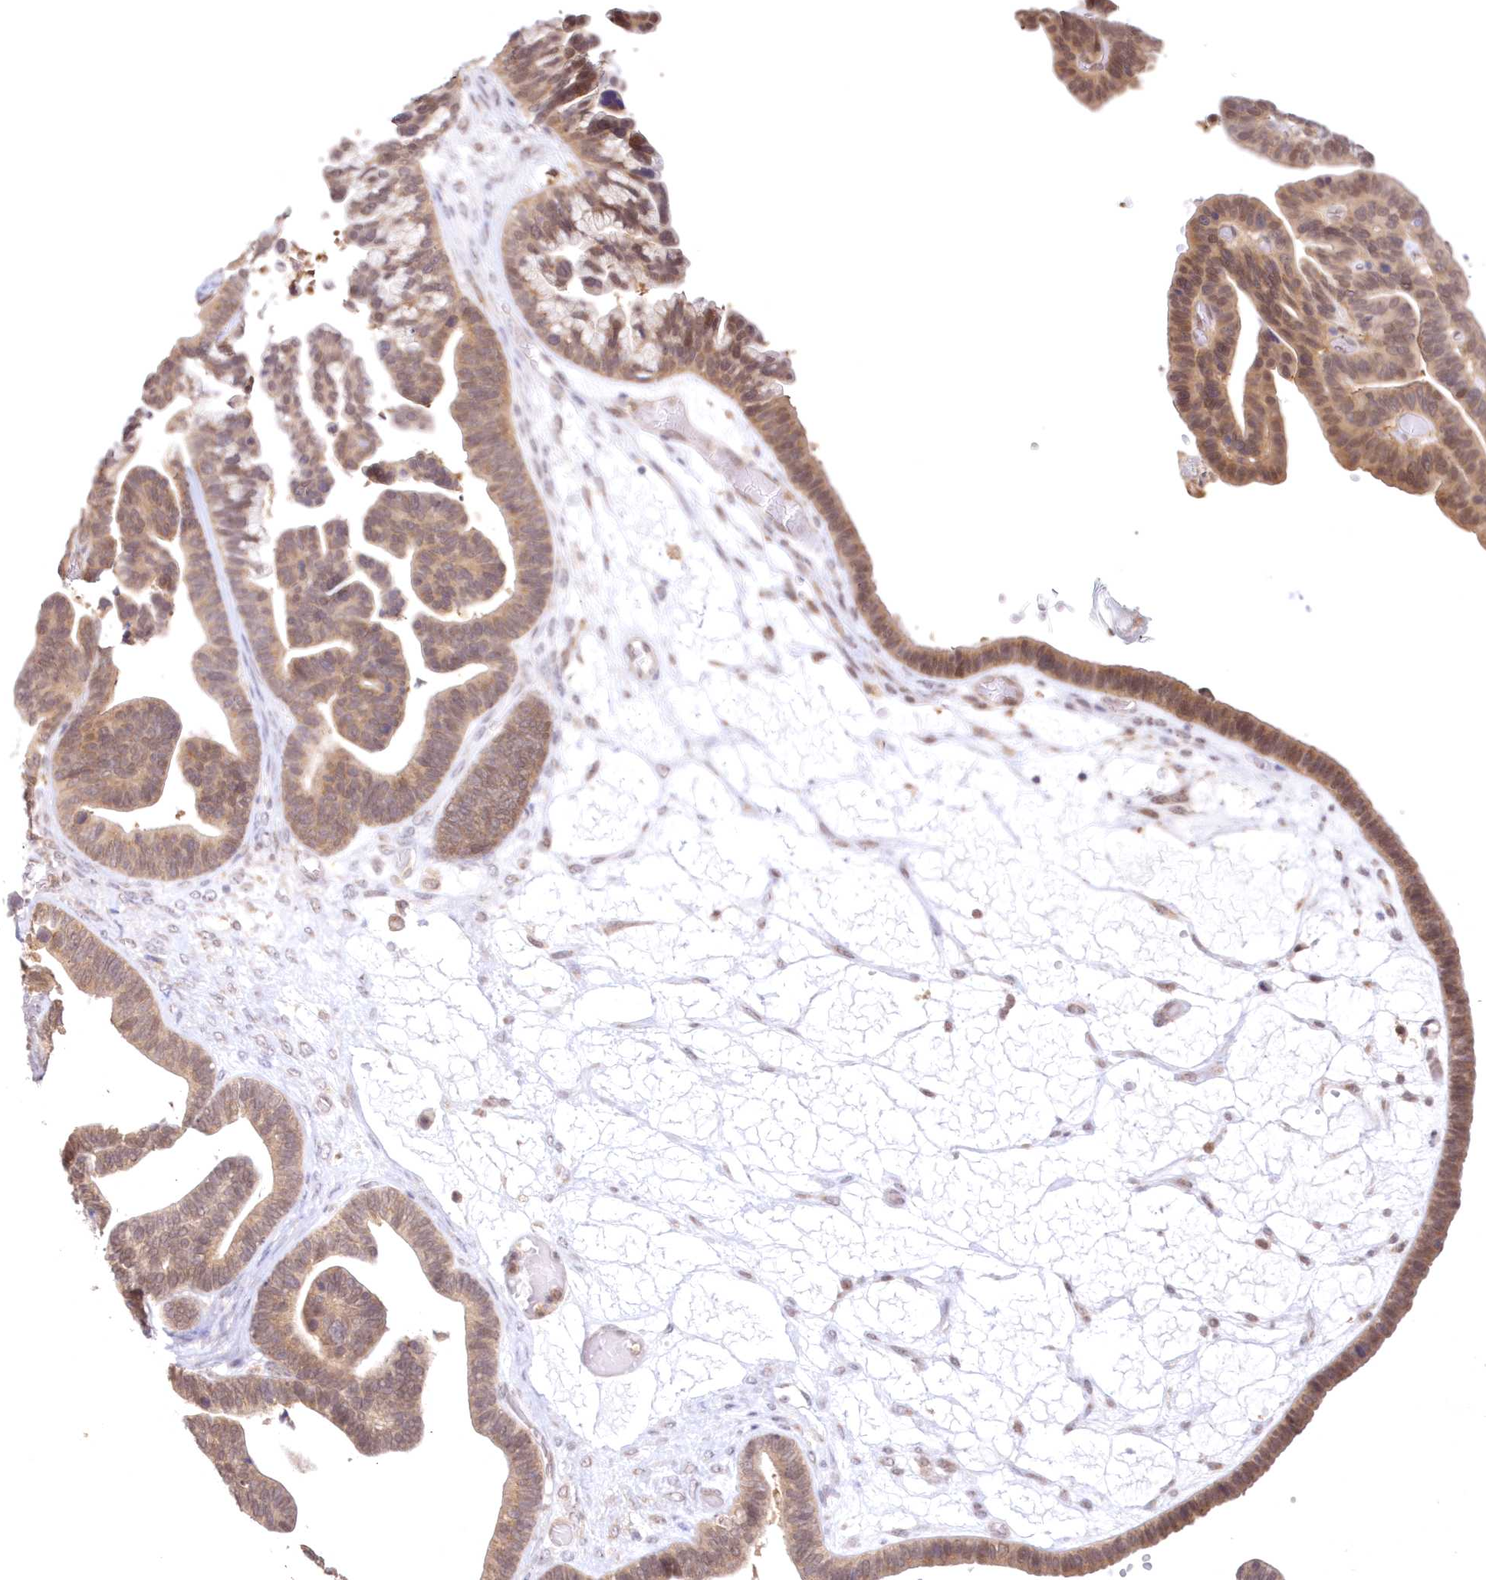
{"staining": {"intensity": "moderate", "quantity": ">75%", "location": "cytoplasmic/membranous,nuclear"}, "tissue": "ovarian cancer", "cell_type": "Tumor cells", "image_type": "cancer", "snomed": [{"axis": "morphology", "description": "Cystadenocarcinoma, serous, NOS"}, {"axis": "topography", "description": "Ovary"}], "caption": "Human ovarian serous cystadenocarcinoma stained with a protein marker shows moderate staining in tumor cells.", "gene": "RNPEP", "patient": {"sex": "female", "age": 56}}